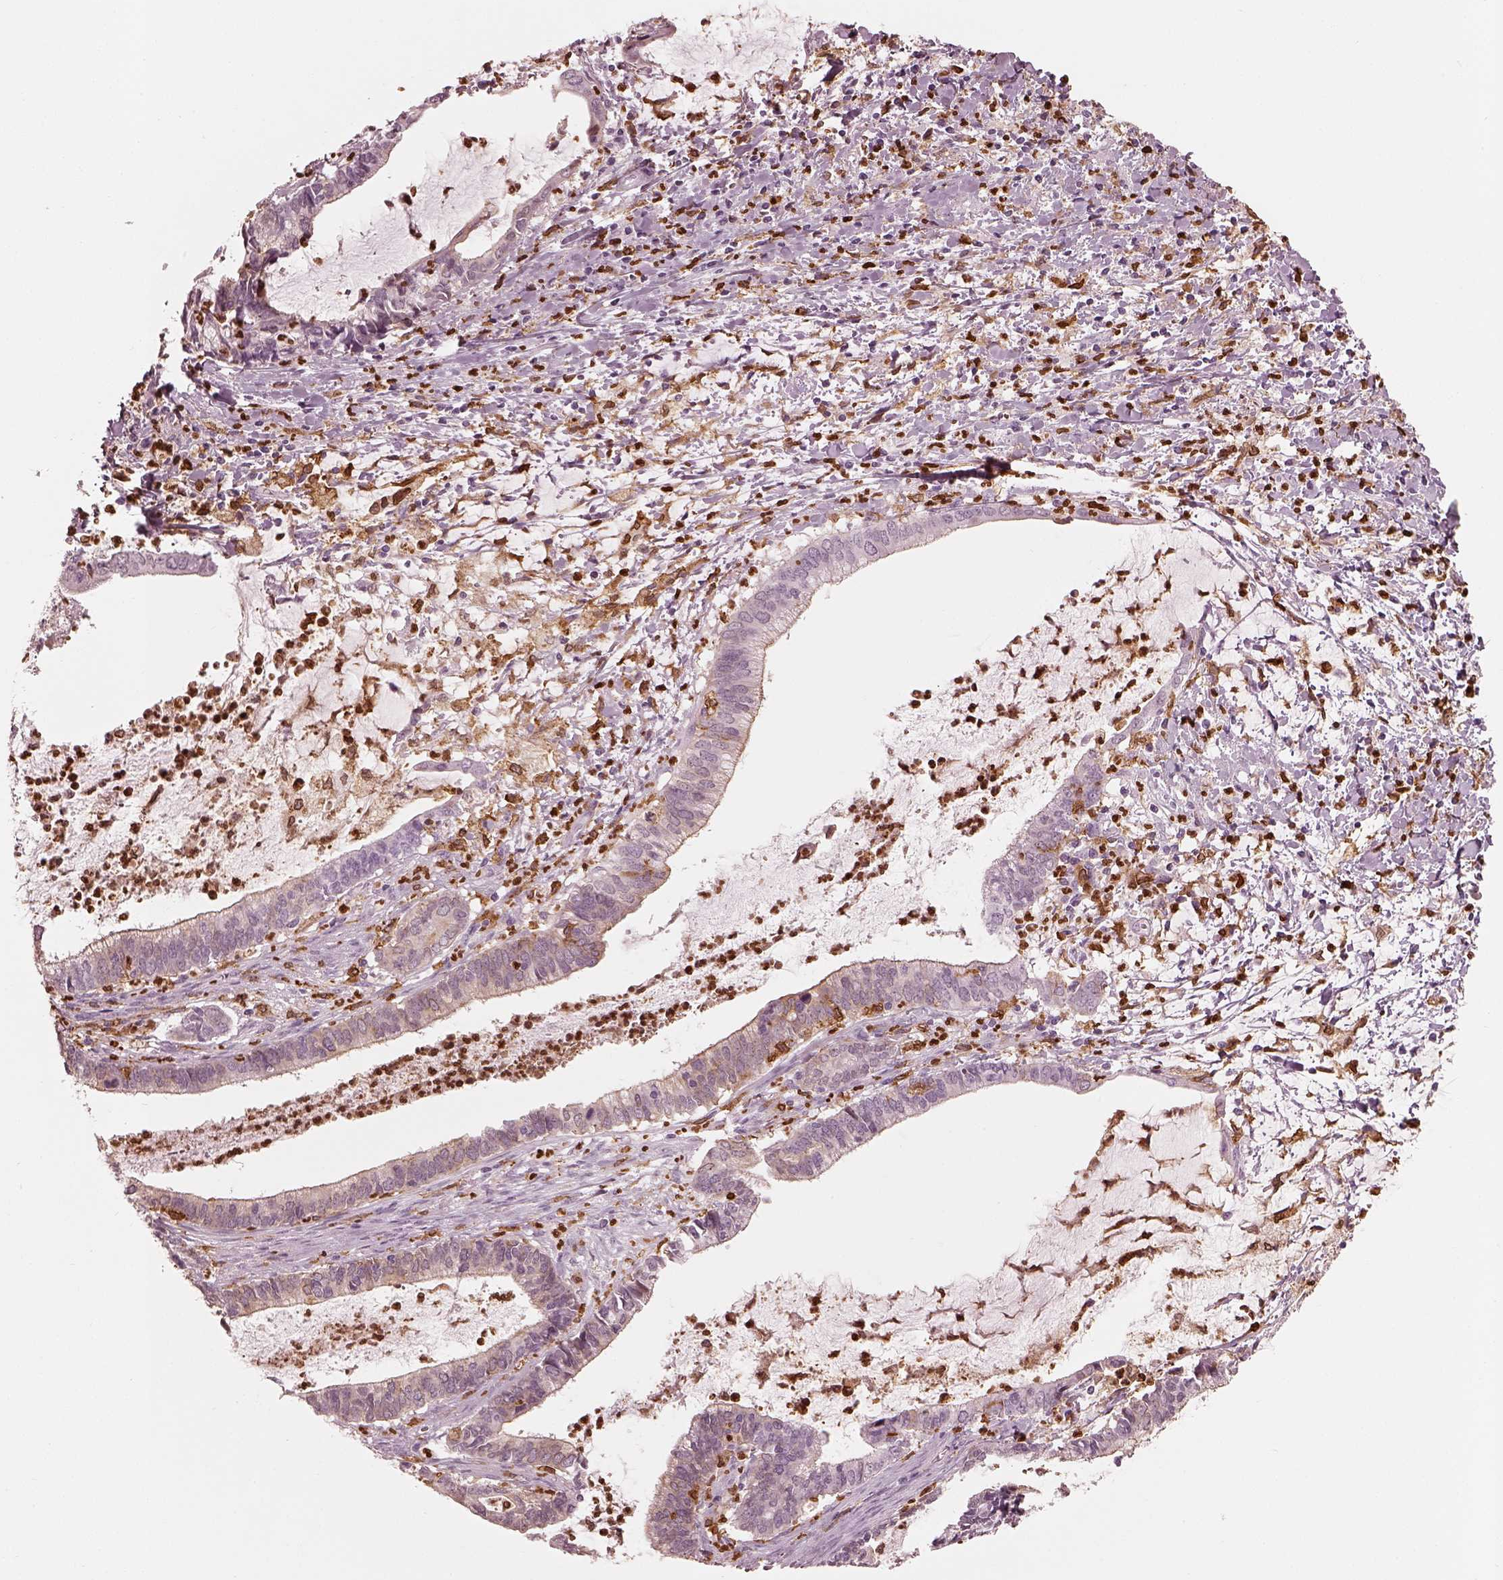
{"staining": {"intensity": "negative", "quantity": "none", "location": "none"}, "tissue": "cervical cancer", "cell_type": "Tumor cells", "image_type": "cancer", "snomed": [{"axis": "morphology", "description": "Adenocarcinoma, NOS"}, {"axis": "topography", "description": "Cervix"}], "caption": "Micrograph shows no significant protein staining in tumor cells of cervical cancer. (DAB (3,3'-diaminobenzidine) immunohistochemistry (IHC), high magnification).", "gene": "ALOX5", "patient": {"sex": "female", "age": 42}}